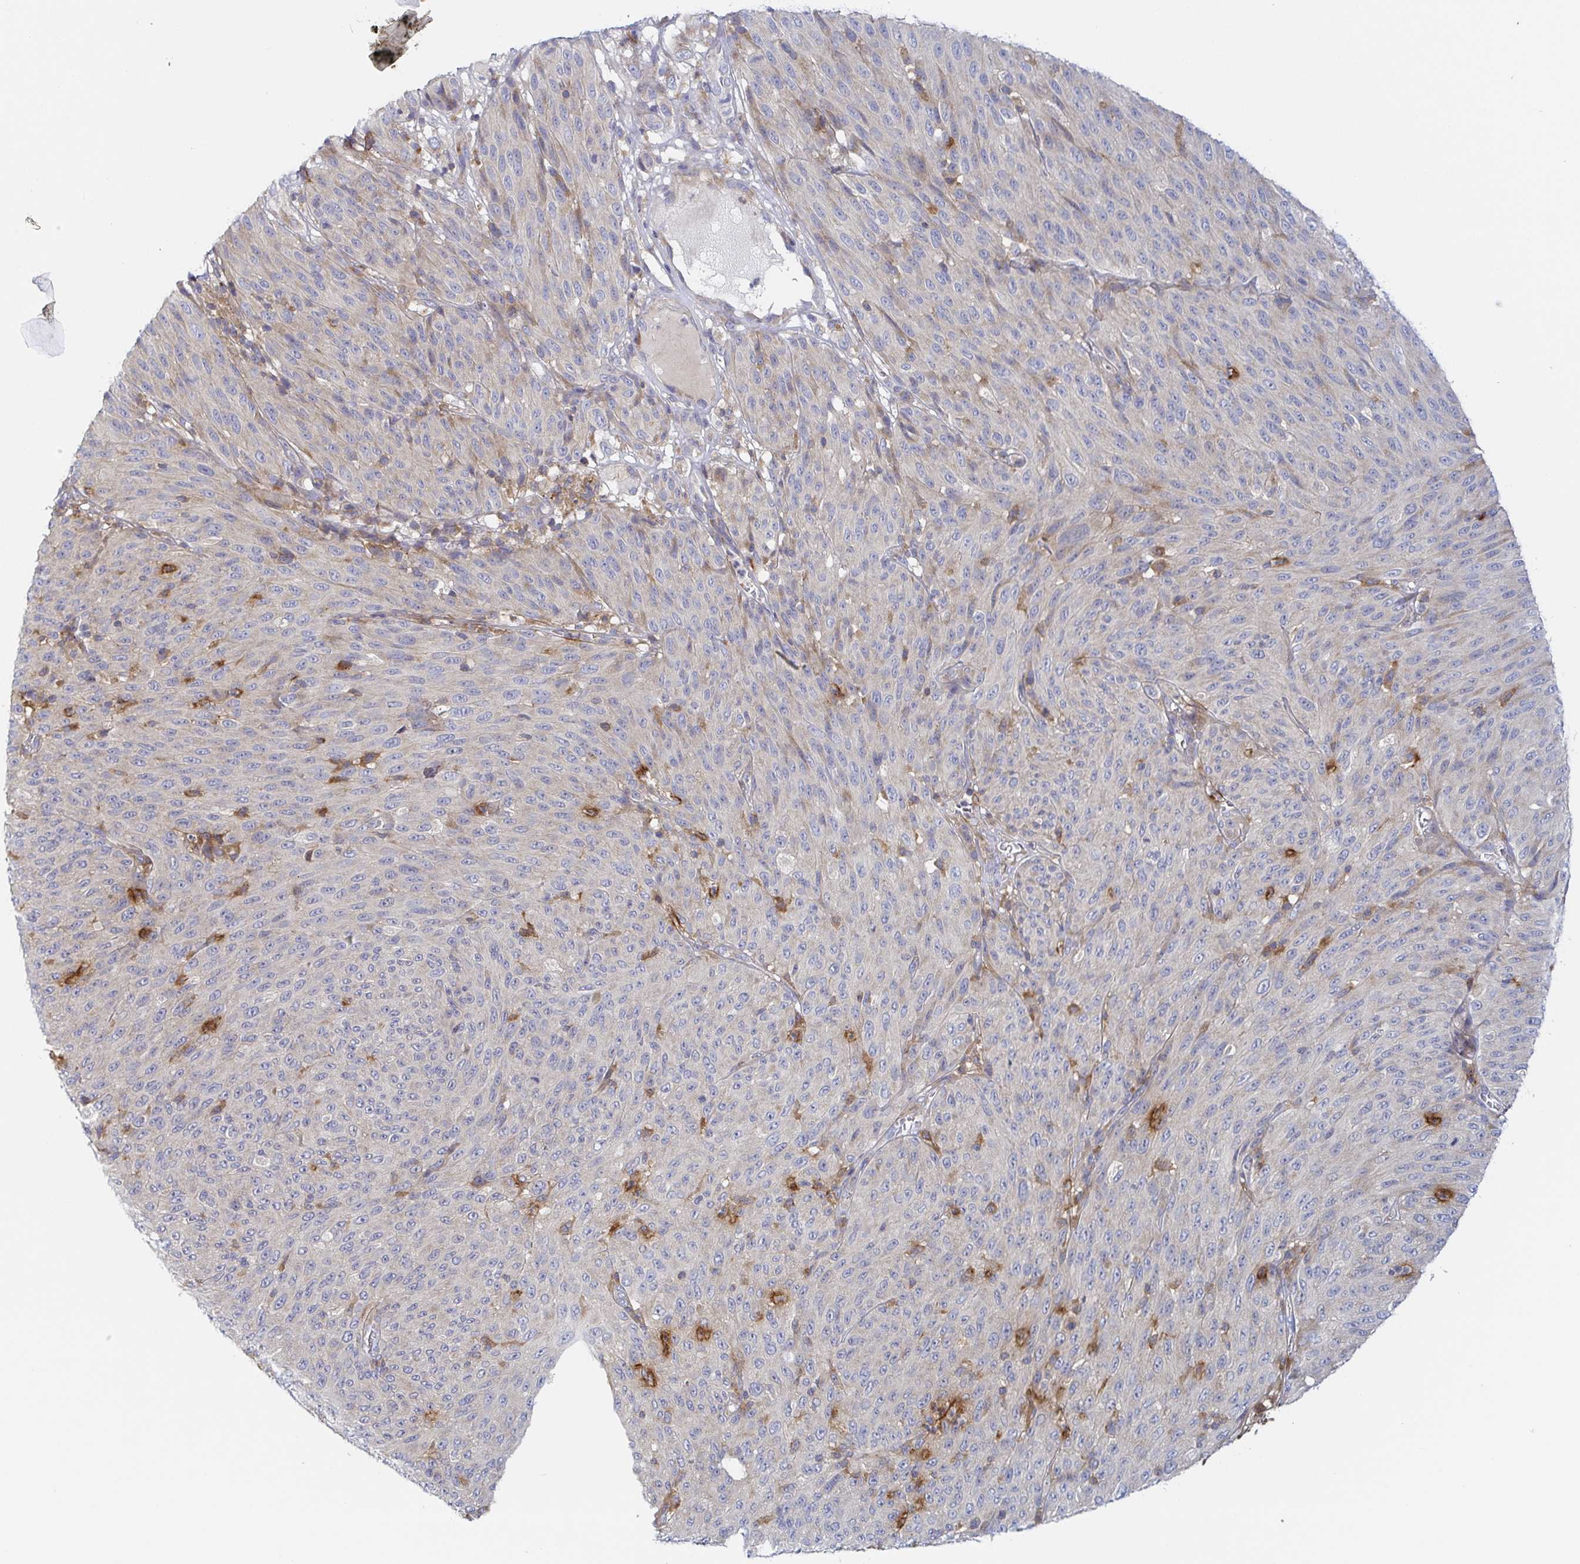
{"staining": {"intensity": "negative", "quantity": "none", "location": "none"}, "tissue": "melanoma", "cell_type": "Tumor cells", "image_type": "cancer", "snomed": [{"axis": "morphology", "description": "Malignant melanoma, NOS"}, {"axis": "topography", "description": "Skin"}], "caption": "This is an immunohistochemistry image of malignant melanoma. There is no staining in tumor cells.", "gene": "TUFT1", "patient": {"sex": "male", "age": 85}}